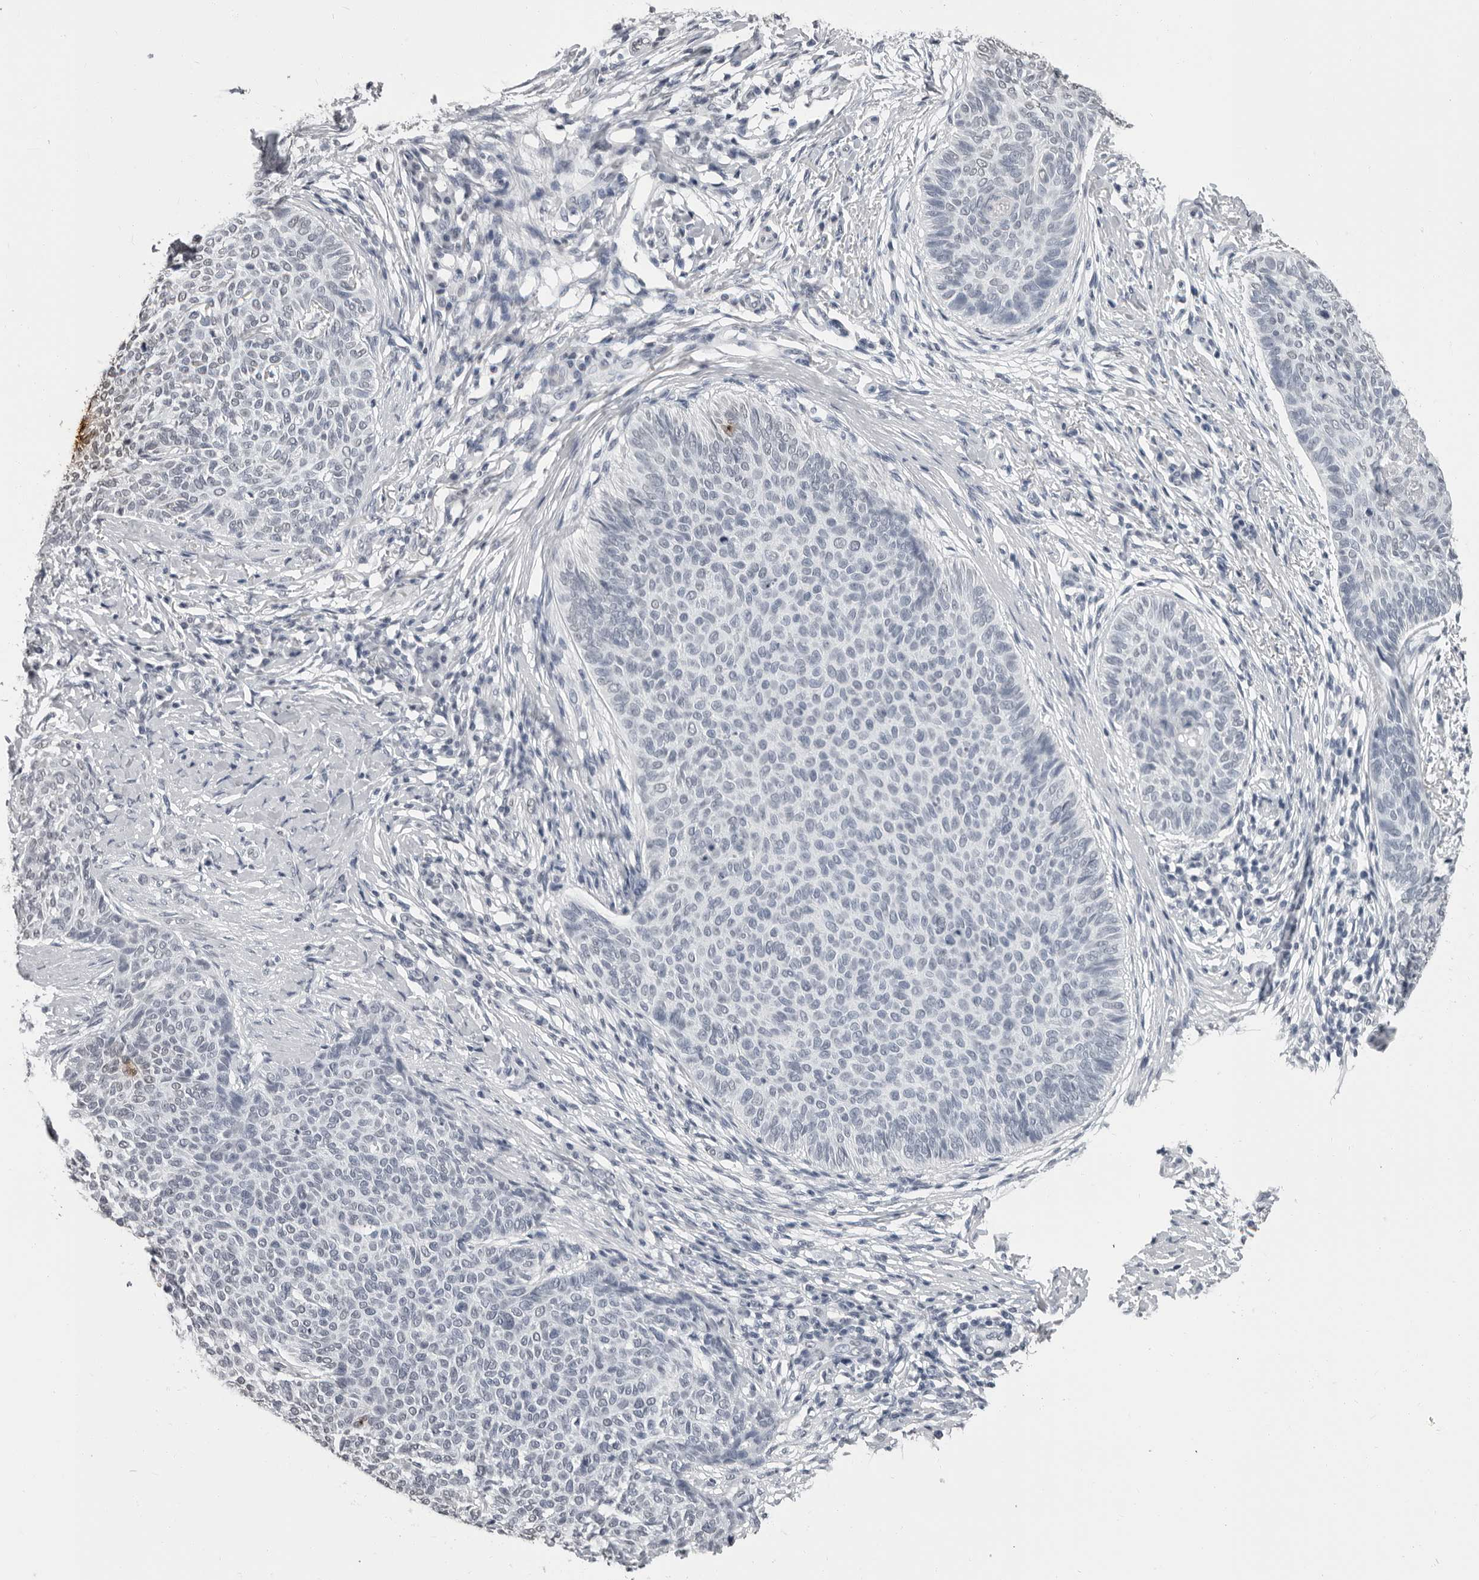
{"staining": {"intensity": "negative", "quantity": "none", "location": "none"}, "tissue": "skin cancer", "cell_type": "Tumor cells", "image_type": "cancer", "snomed": [{"axis": "morphology", "description": "Normal tissue, NOS"}, {"axis": "morphology", "description": "Basal cell carcinoma"}, {"axis": "topography", "description": "Skin"}], "caption": "The photomicrograph shows no staining of tumor cells in basal cell carcinoma (skin).", "gene": "HEPACAM", "patient": {"sex": "male", "age": 50}}